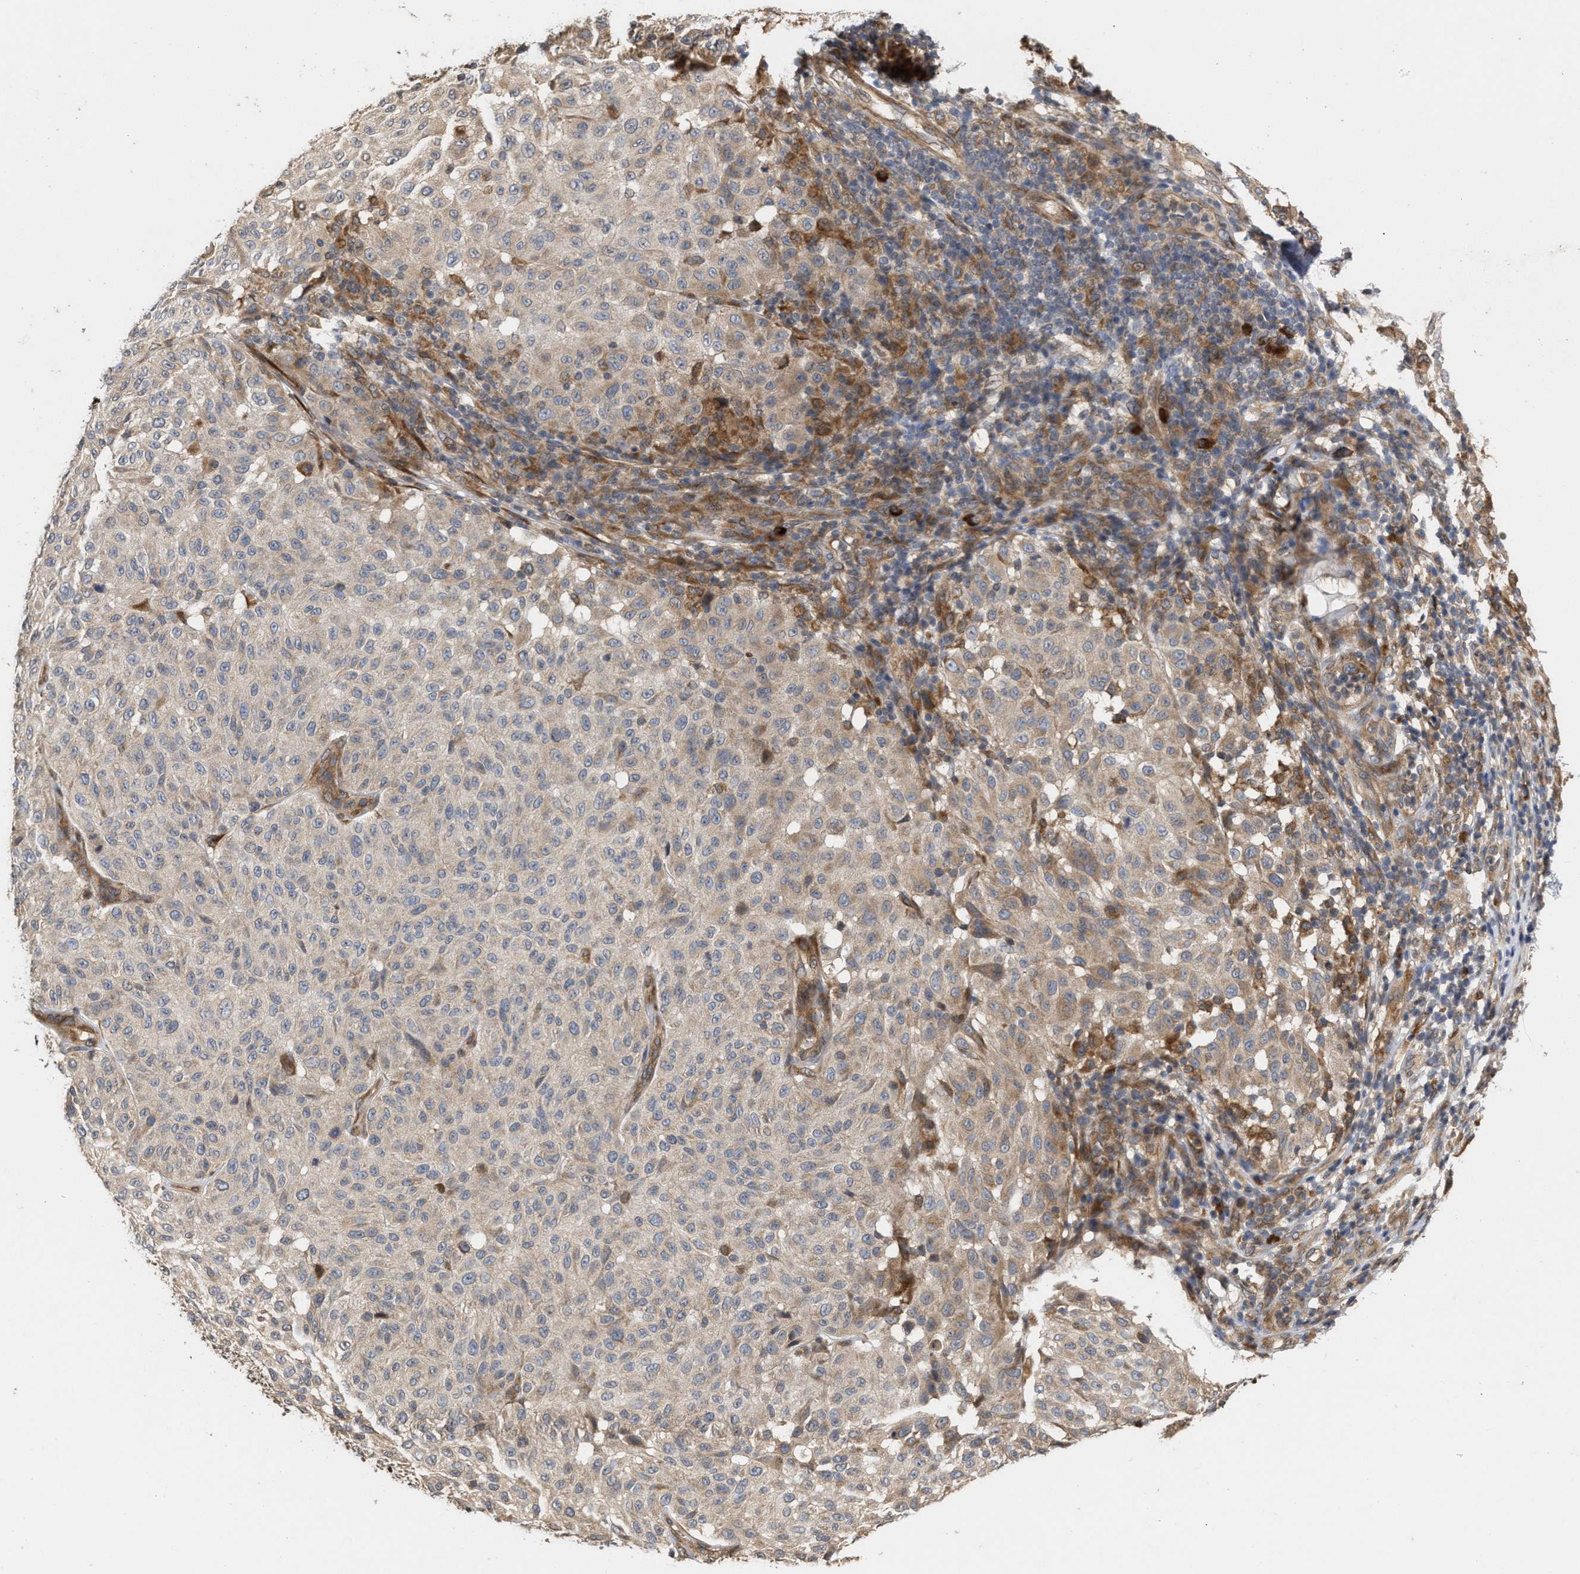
{"staining": {"intensity": "weak", "quantity": "<25%", "location": "cytoplasmic/membranous"}, "tissue": "melanoma", "cell_type": "Tumor cells", "image_type": "cancer", "snomed": [{"axis": "morphology", "description": "Malignant melanoma, NOS"}, {"axis": "topography", "description": "Skin"}], "caption": "Immunohistochemical staining of human melanoma exhibits no significant expression in tumor cells.", "gene": "SAR1A", "patient": {"sex": "female", "age": 46}}